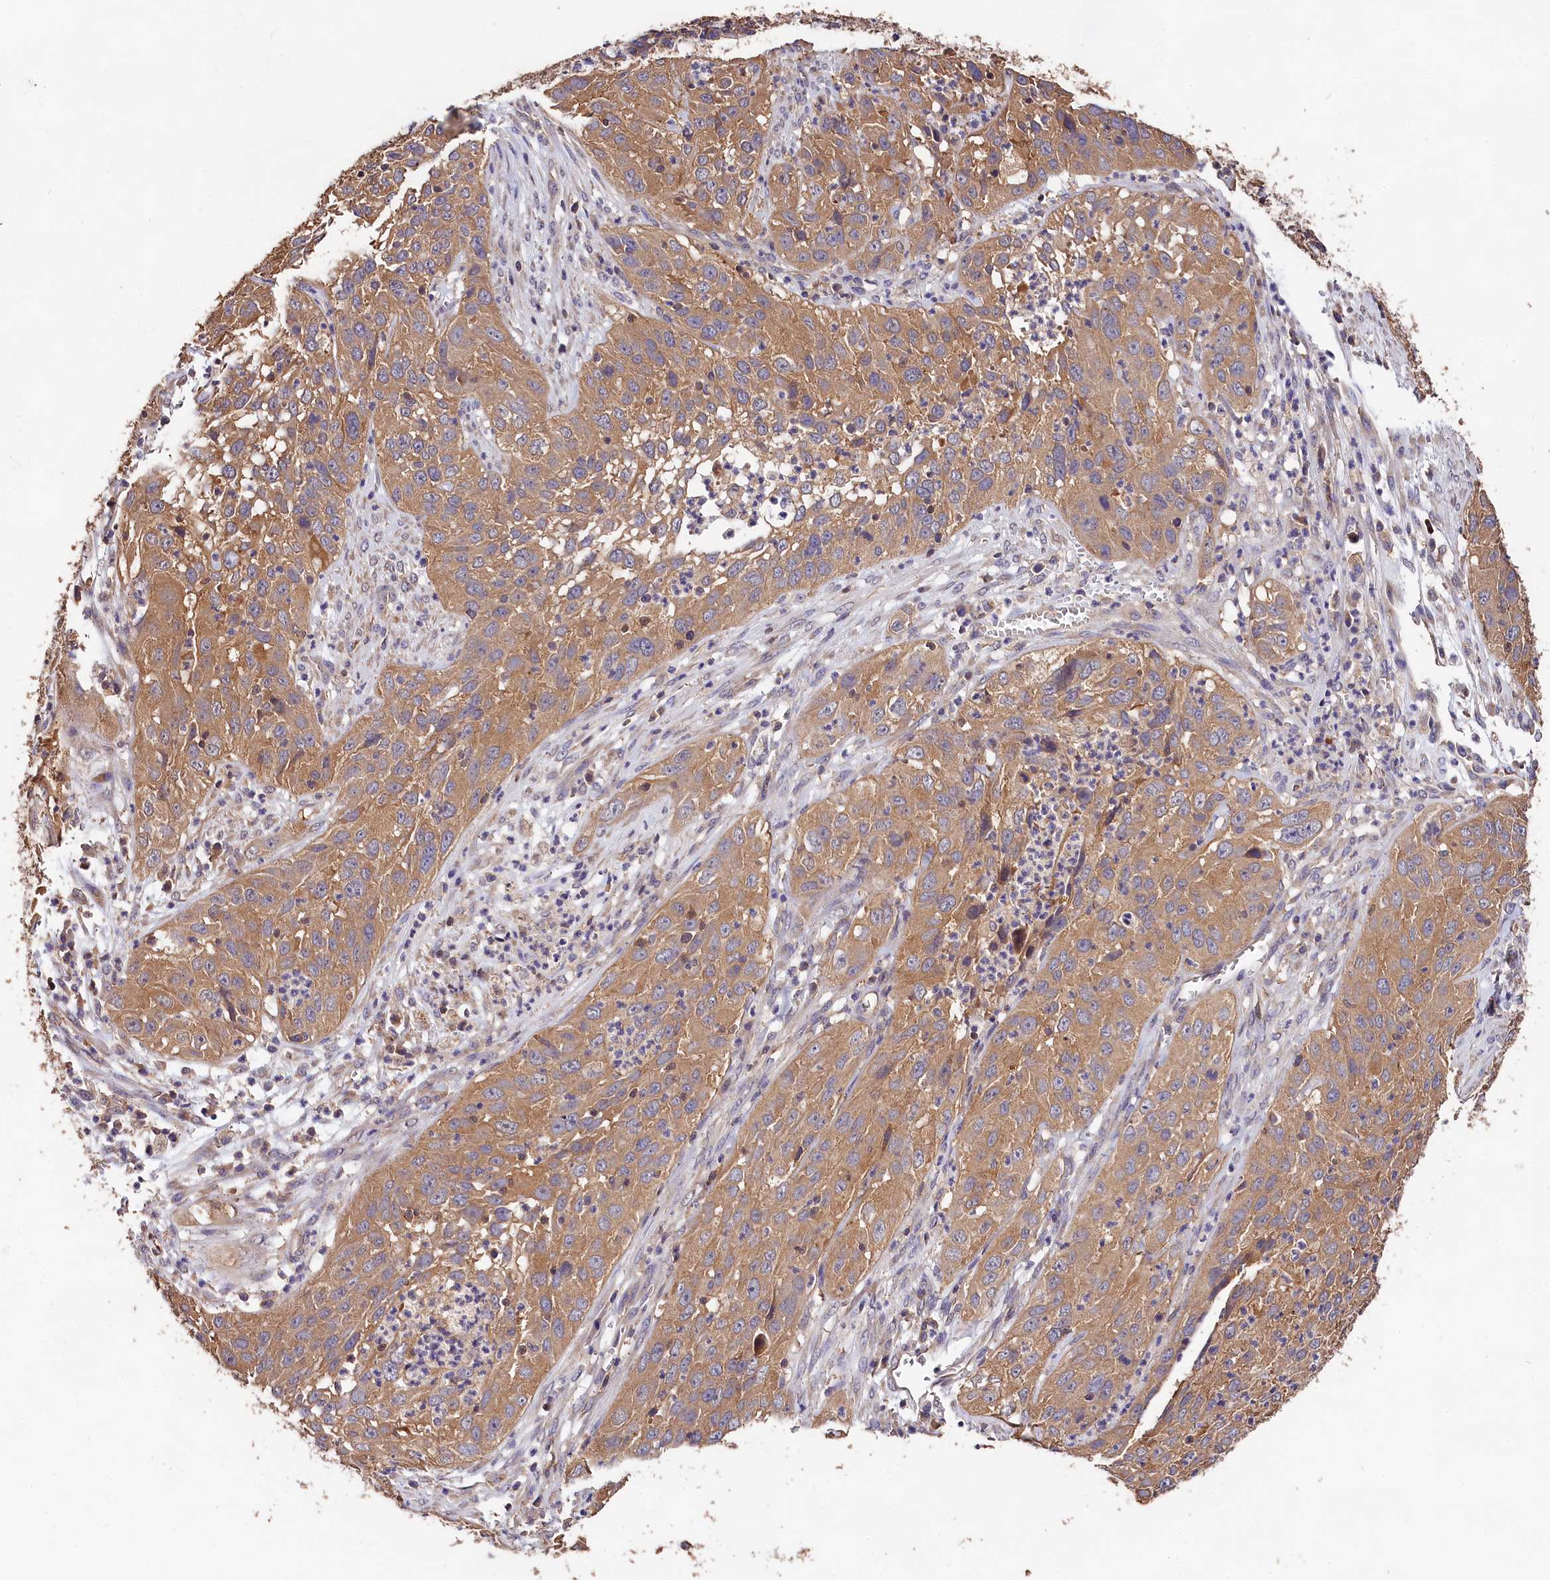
{"staining": {"intensity": "moderate", "quantity": ">75%", "location": "cytoplasmic/membranous"}, "tissue": "cervical cancer", "cell_type": "Tumor cells", "image_type": "cancer", "snomed": [{"axis": "morphology", "description": "Squamous cell carcinoma, NOS"}, {"axis": "topography", "description": "Cervix"}], "caption": "Moderate cytoplasmic/membranous expression for a protein is present in approximately >75% of tumor cells of cervical cancer using immunohistochemistry (IHC).", "gene": "OAS3", "patient": {"sex": "female", "age": 32}}